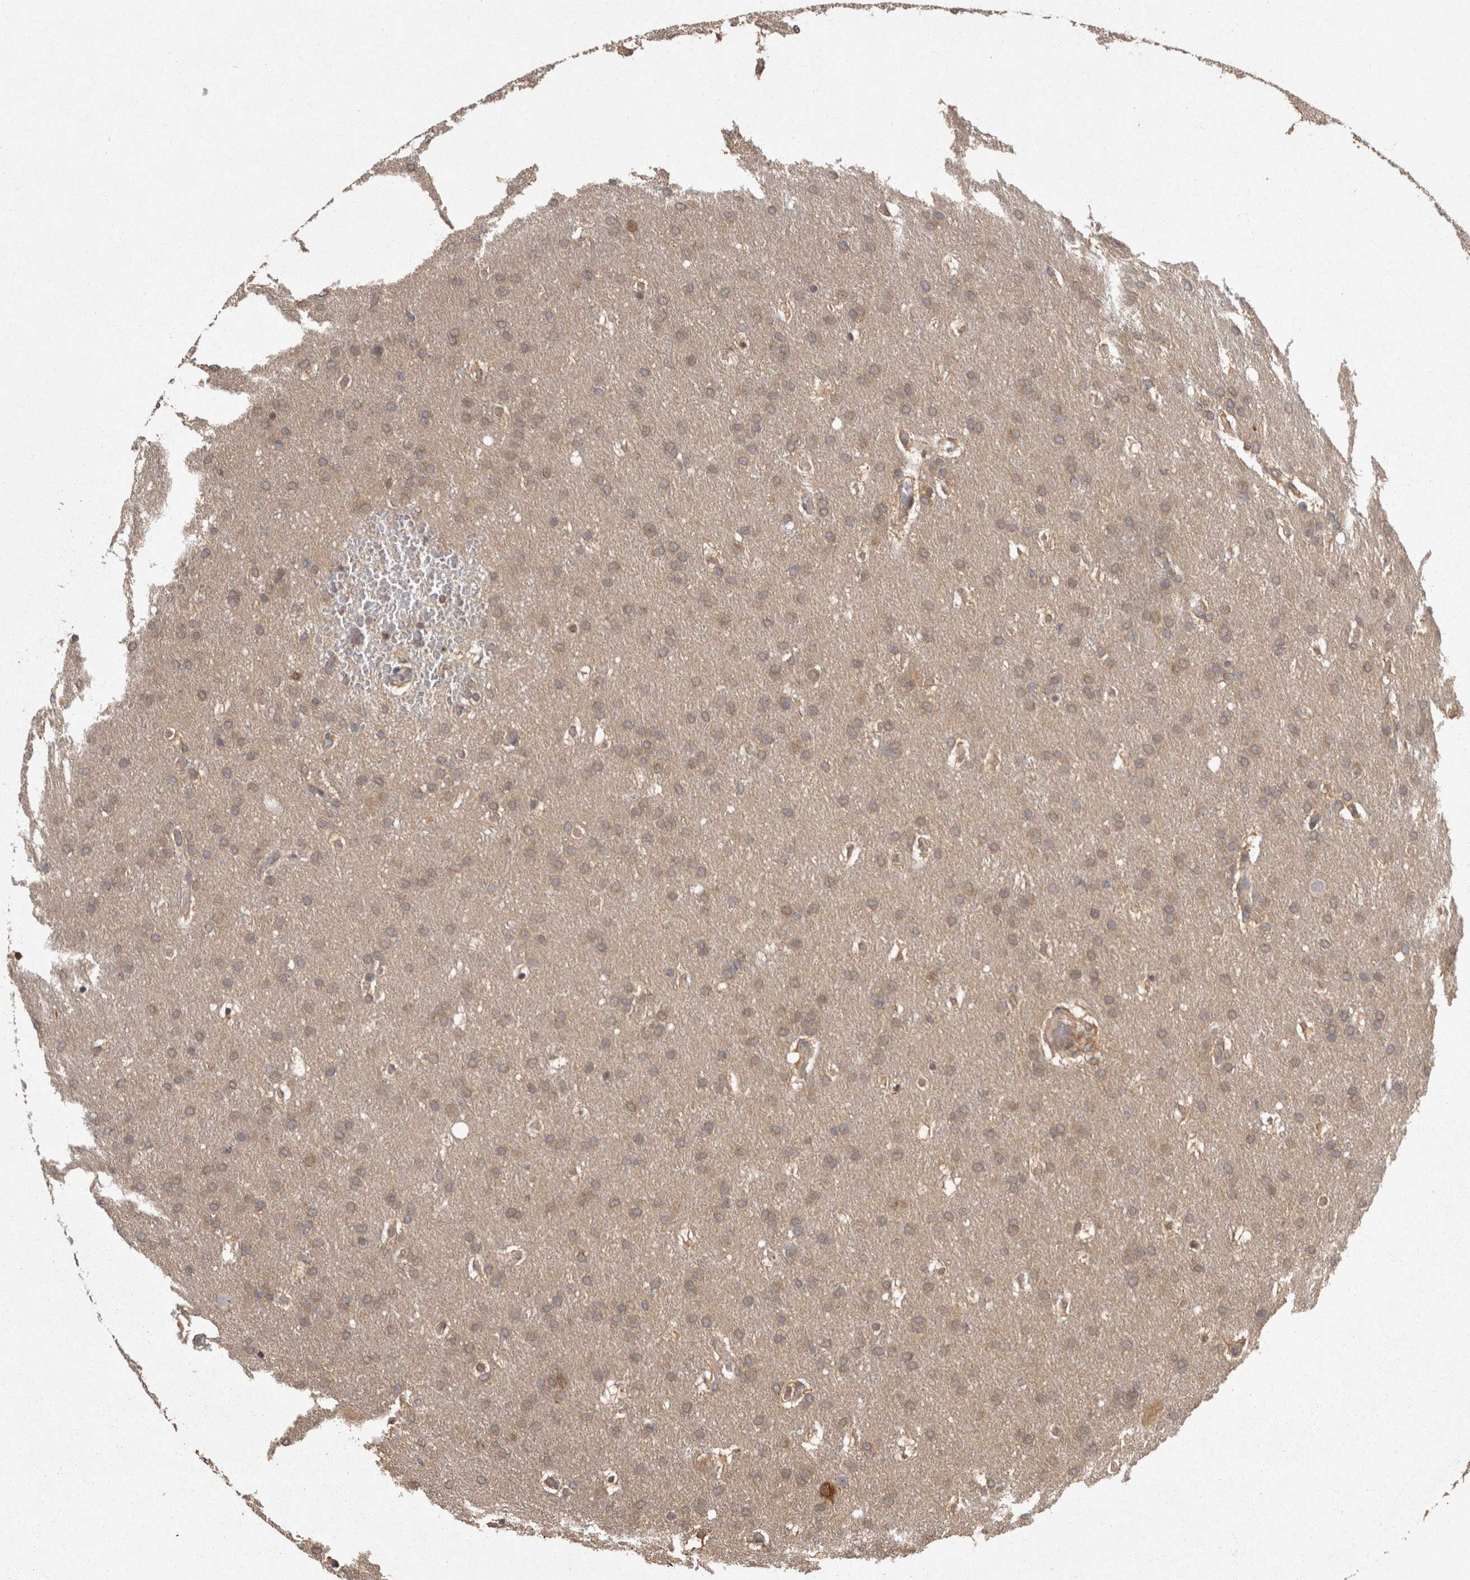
{"staining": {"intensity": "weak", "quantity": "25%-75%", "location": "cytoplasmic/membranous"}, "tissue": "glioma", "cell_type": "Tumor cells", "image_type": "cancer", "snomed": [{"axis": "morphology", "description": "Glioma, malignant, Low grade"}, {"axis": "topography", "description": "Brain"}], "caption": "Immunohistochemical staining of human malignant low-grade glioma reveals low levels of weak cytoplasmic/membranous protein expression in approximately 25%-75% of tumor cells.", "gene": "ACAT2", "patient": {"sex": "female", "age": 37}}